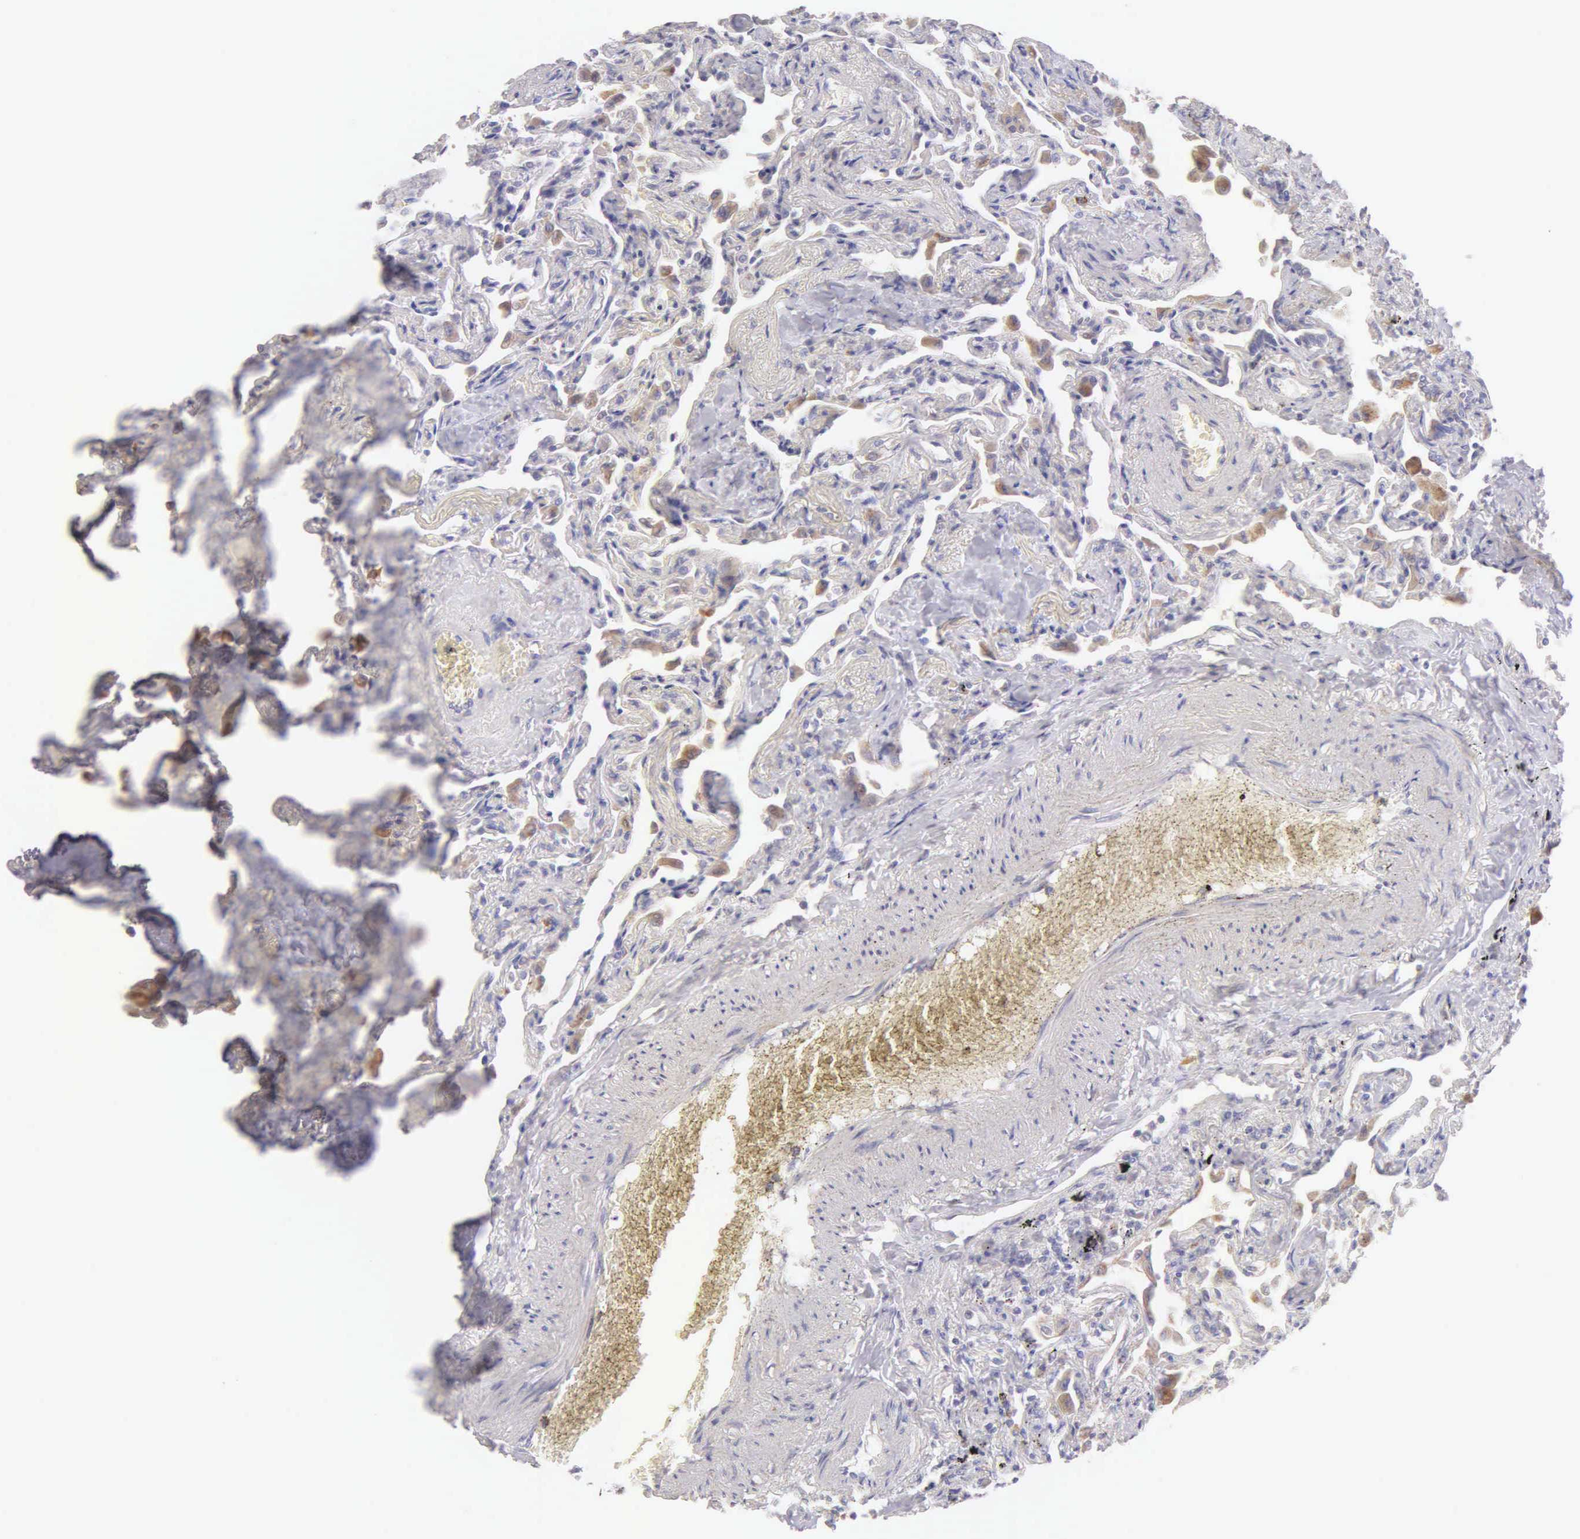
{"staining": {"intensity": "negative", "quantity": "none", "location": "none"}, "tissue": "lung", "cell_type": "Alveolar cells", "image_type": "normal", "snomed": [{"axis": "morphology", "description": "Normal tissue, NOS"}, {"axis": "topography", "description": "Lung"}], "caption": "High power microscopy photomicrograph of an immunohistochemistry histopathology image of normal lung, revealing no significant expression in alveolar cells.", "gene": "ESR1", "patient": {"sex": "male", "age": 73}}